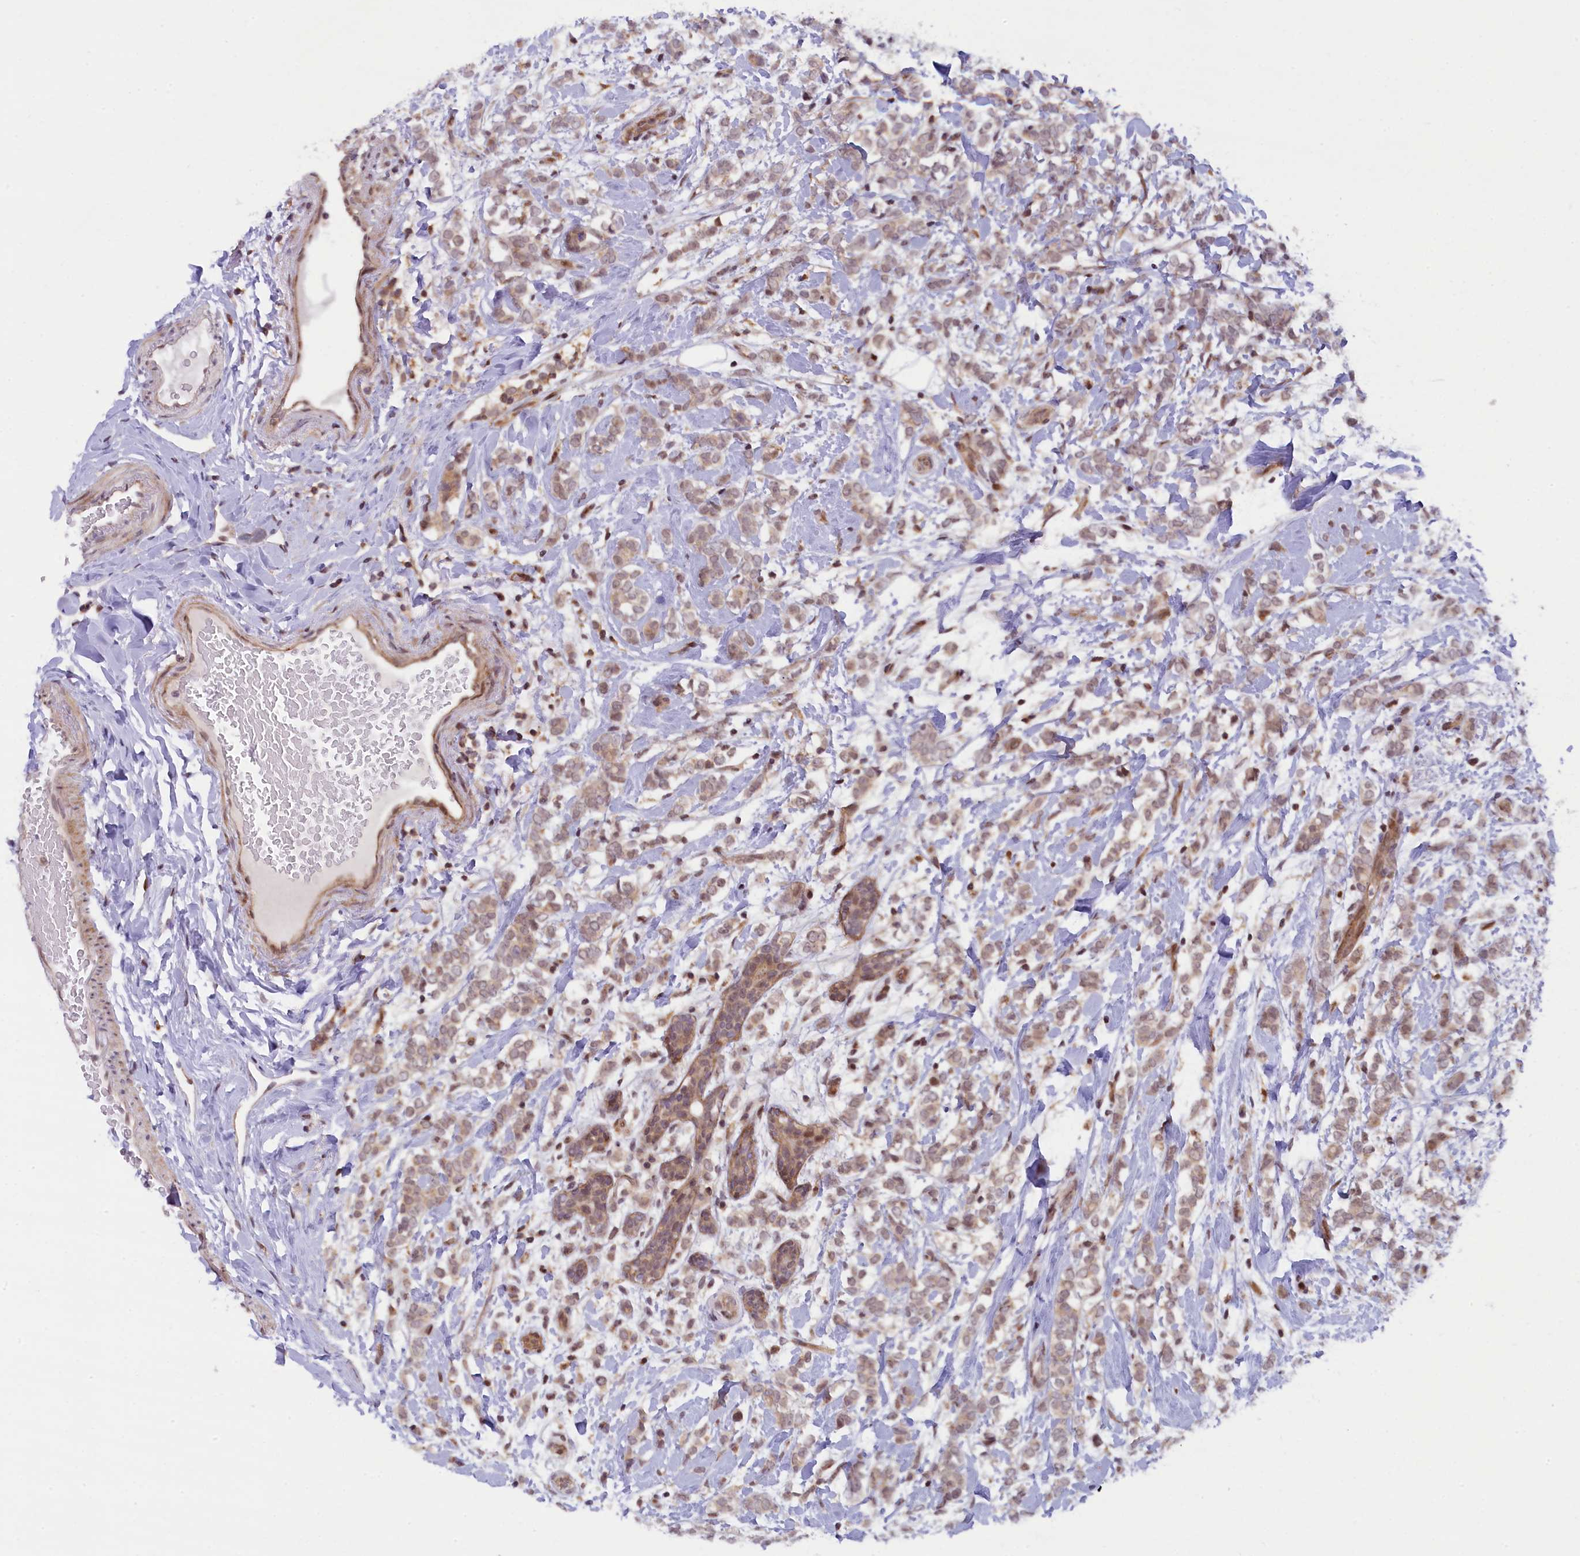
{"staining": {"intensity": "weak", "quantity": ">75%", "location": "cytoplasmic/membranous,nuclear"}, "tissue": "breast cancer", "cell_type": "Tumor cells", "image_type": "cancer", "snomed": [{"axis": "morphology", "description": "Normal tissue, NOS"}, {"axis": "morphology", "description": "Lobular carcinoma"}, {"axis": "topography", "description": "Breast"}], "caption": "The immunohistochemical stain shows weak cytoplasmic/membranous and nuclear staining in tumor cells of breast lobular carcinoma tissue.", "gene": "FCHO1", "patient": {"sex": "female", "age": 47}}